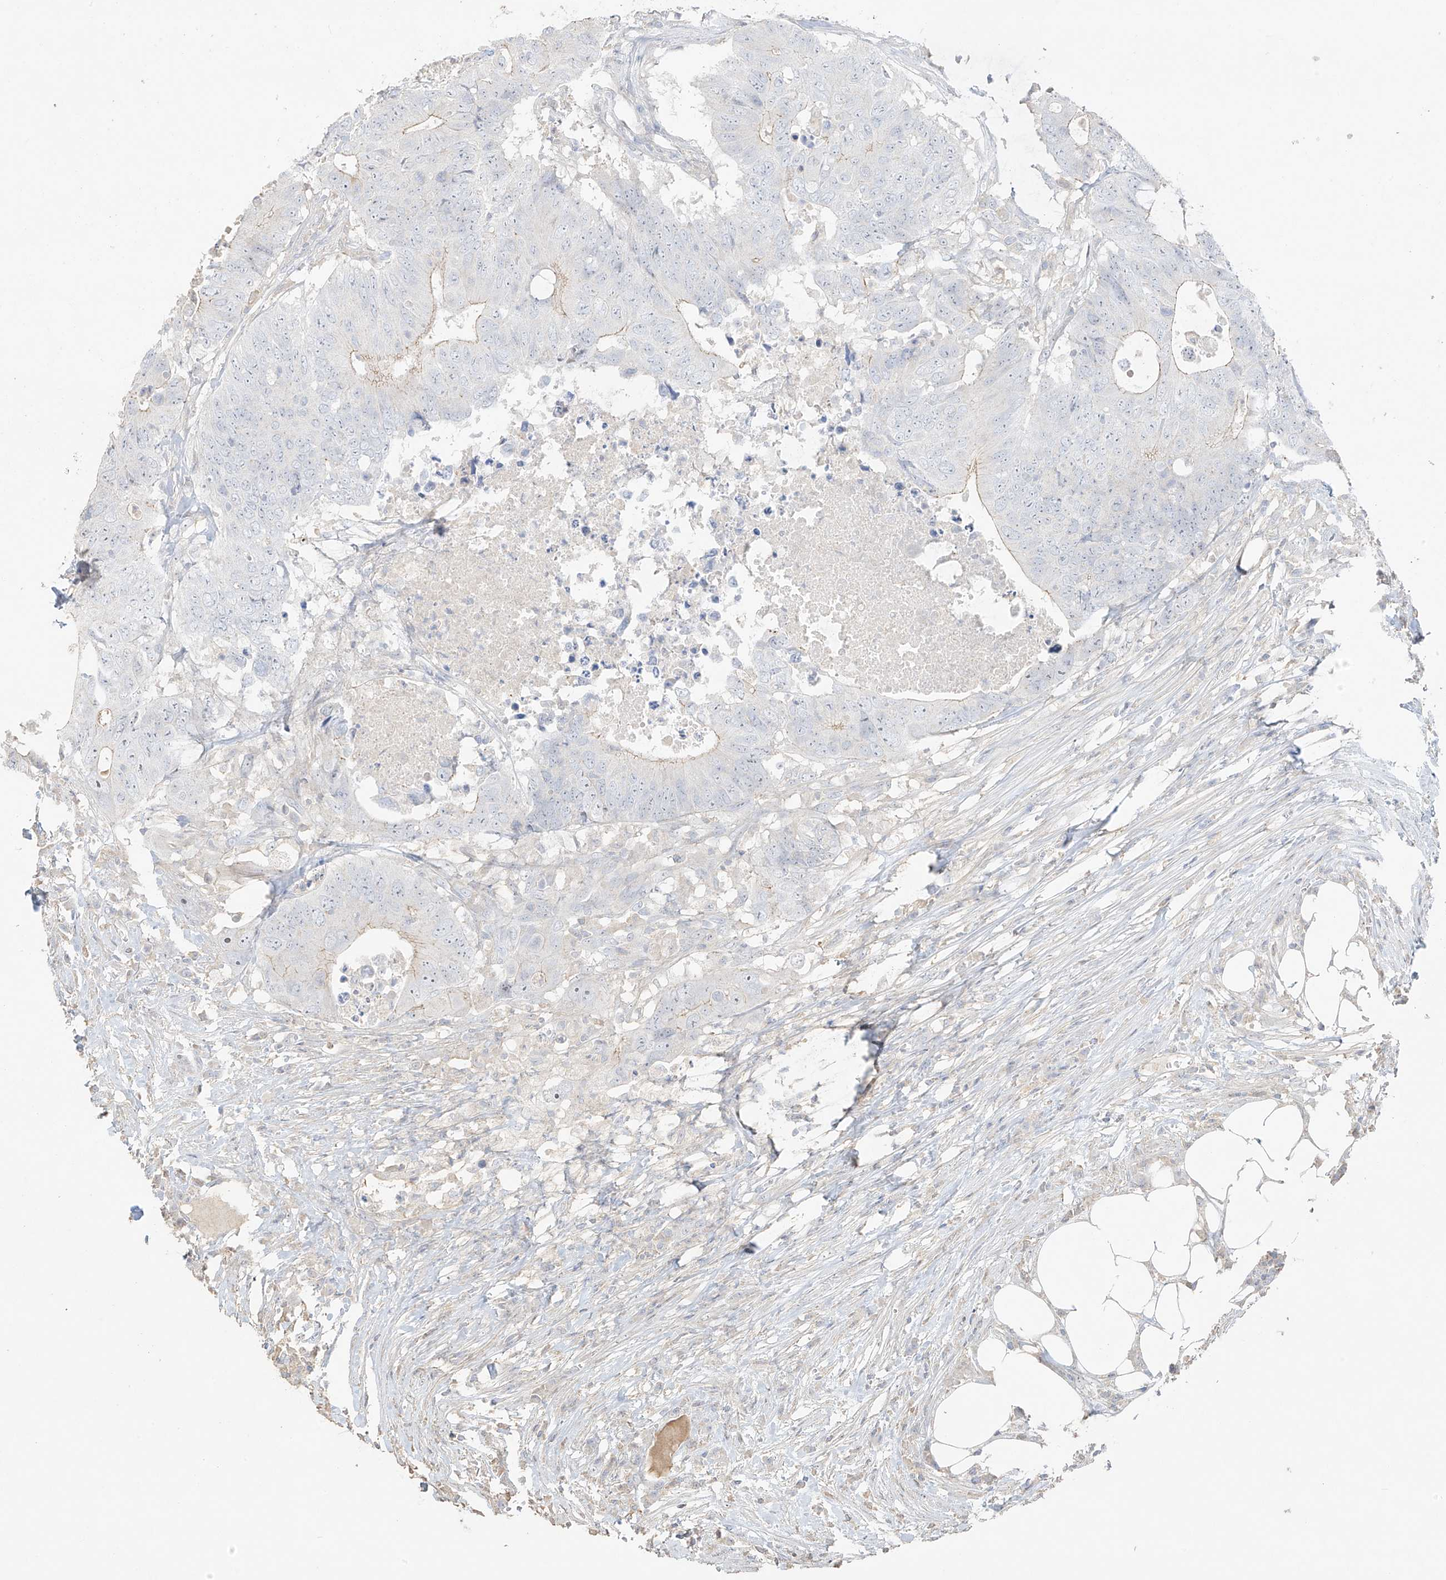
{"staining": {"intensity": "weak", "quantity": "25%-75%", "location": "cytoplasmic/membranous,nuclear"}, "tissue": "colorectal cancer", "cell_type": "Tumor cells", "image_type": "cancer", "snomed": [{"axis": "morphology", "description": "Adenocarcinoma, NOS"}, {"axis": "topography", "description": "Colon"}], "caption": "This is an image of IHC staining of colorectal cancer, which shows weak positivity in the cytoplasmic/membranous and nuclear of tumor cells.", "gene": "ZBTB41", "patient": {"sex": "male", "age": 71}}